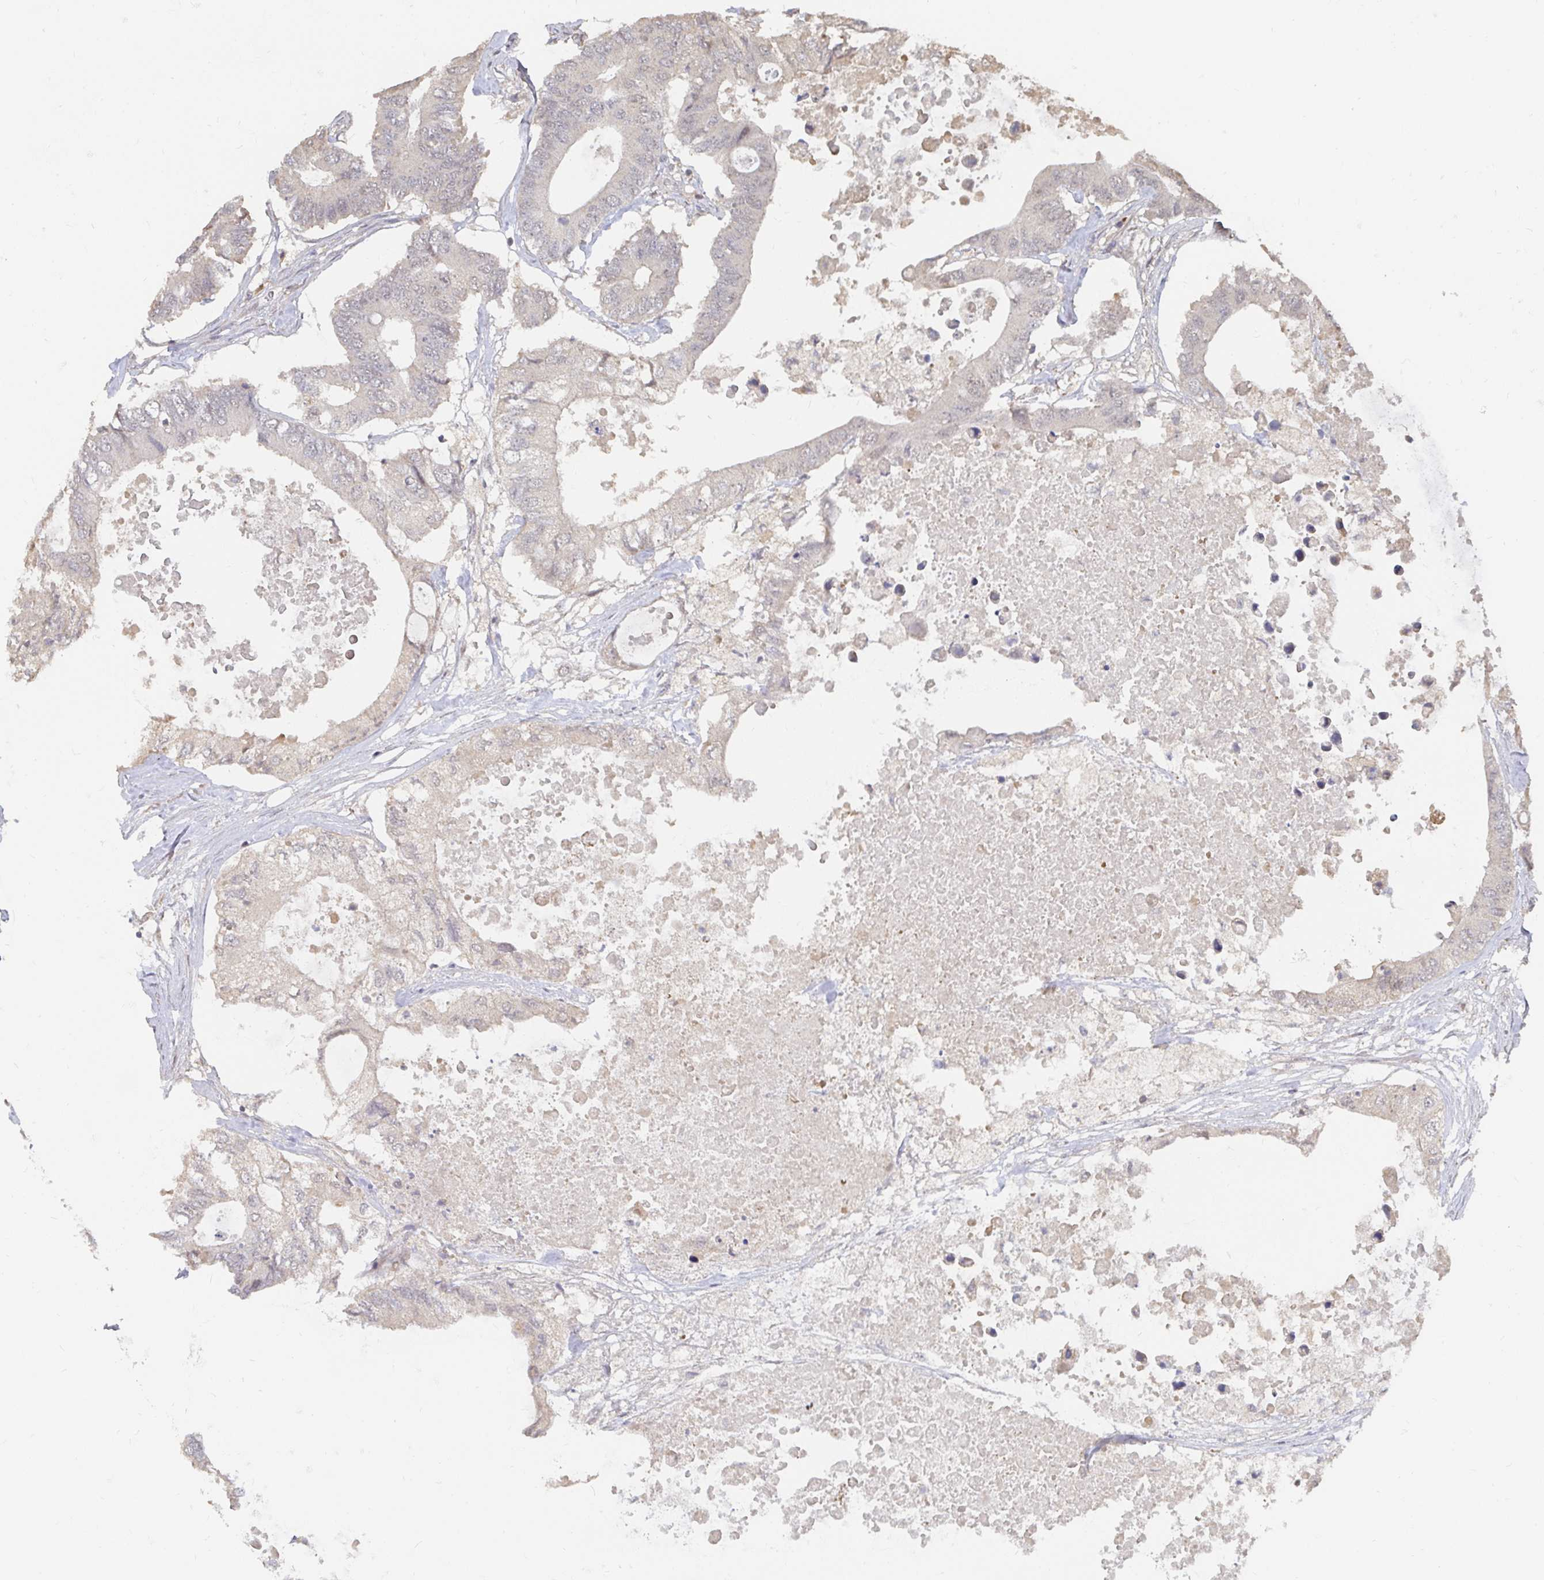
{"staining": {"intensity": "negative", "quantity": "none", "location": "none"}, "tissue": "colorectal cancer", "cell_type": "Tumor cells", "image_type": "cancer", "snomed": [{"axis": "morphology", "description": "Adenocarcinoma, NOS"}, {"axis": "topography", "description": "Colon"}], "caption": "Tumor cells are negative for brown protein staining in colorectal adenocarcinoma.", "gene": "LRP5", "patient": {"sex": "male", "age": 71}}